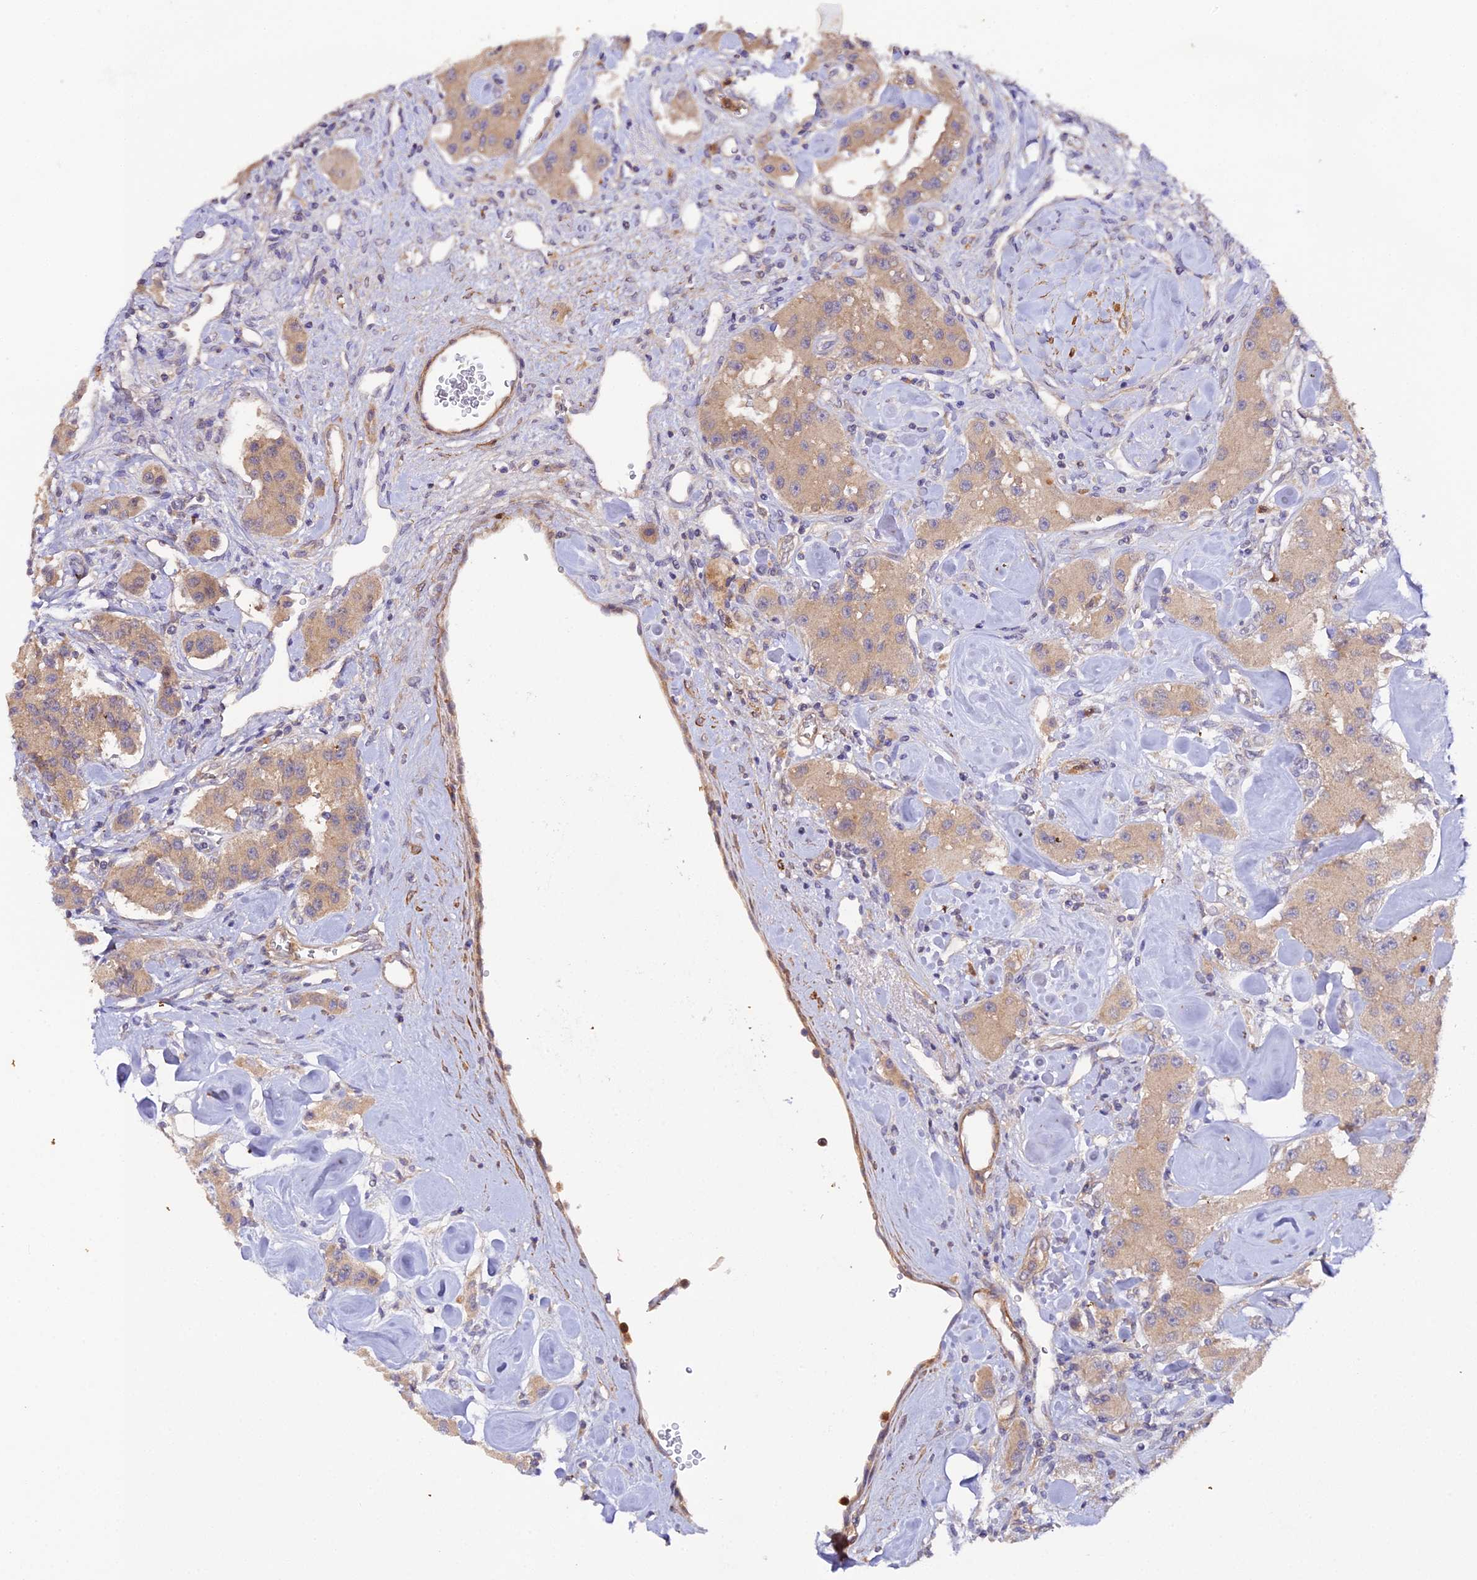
{"staining": {"intensity": "moderate", "quantity": ">75%", "location": "cytoplasmic/membranous"}, "tissue": "carcinoid", "cell_type": "Tumor cells", "image_type": "cancer", "snomed": [{"axis": "morphology", "description": "Carcinoid, malignant, NOS"}, {"axis": "topography", "description": "Pancreas"}], "caption": "This is an image of immunohistochemistry staining of malignant carcinoid, which shows moderate staining in the cytoplasmic/membranous of tumor cells.", "gene": "TRIM26", "patient": {"sex": "male", "age": 41}}